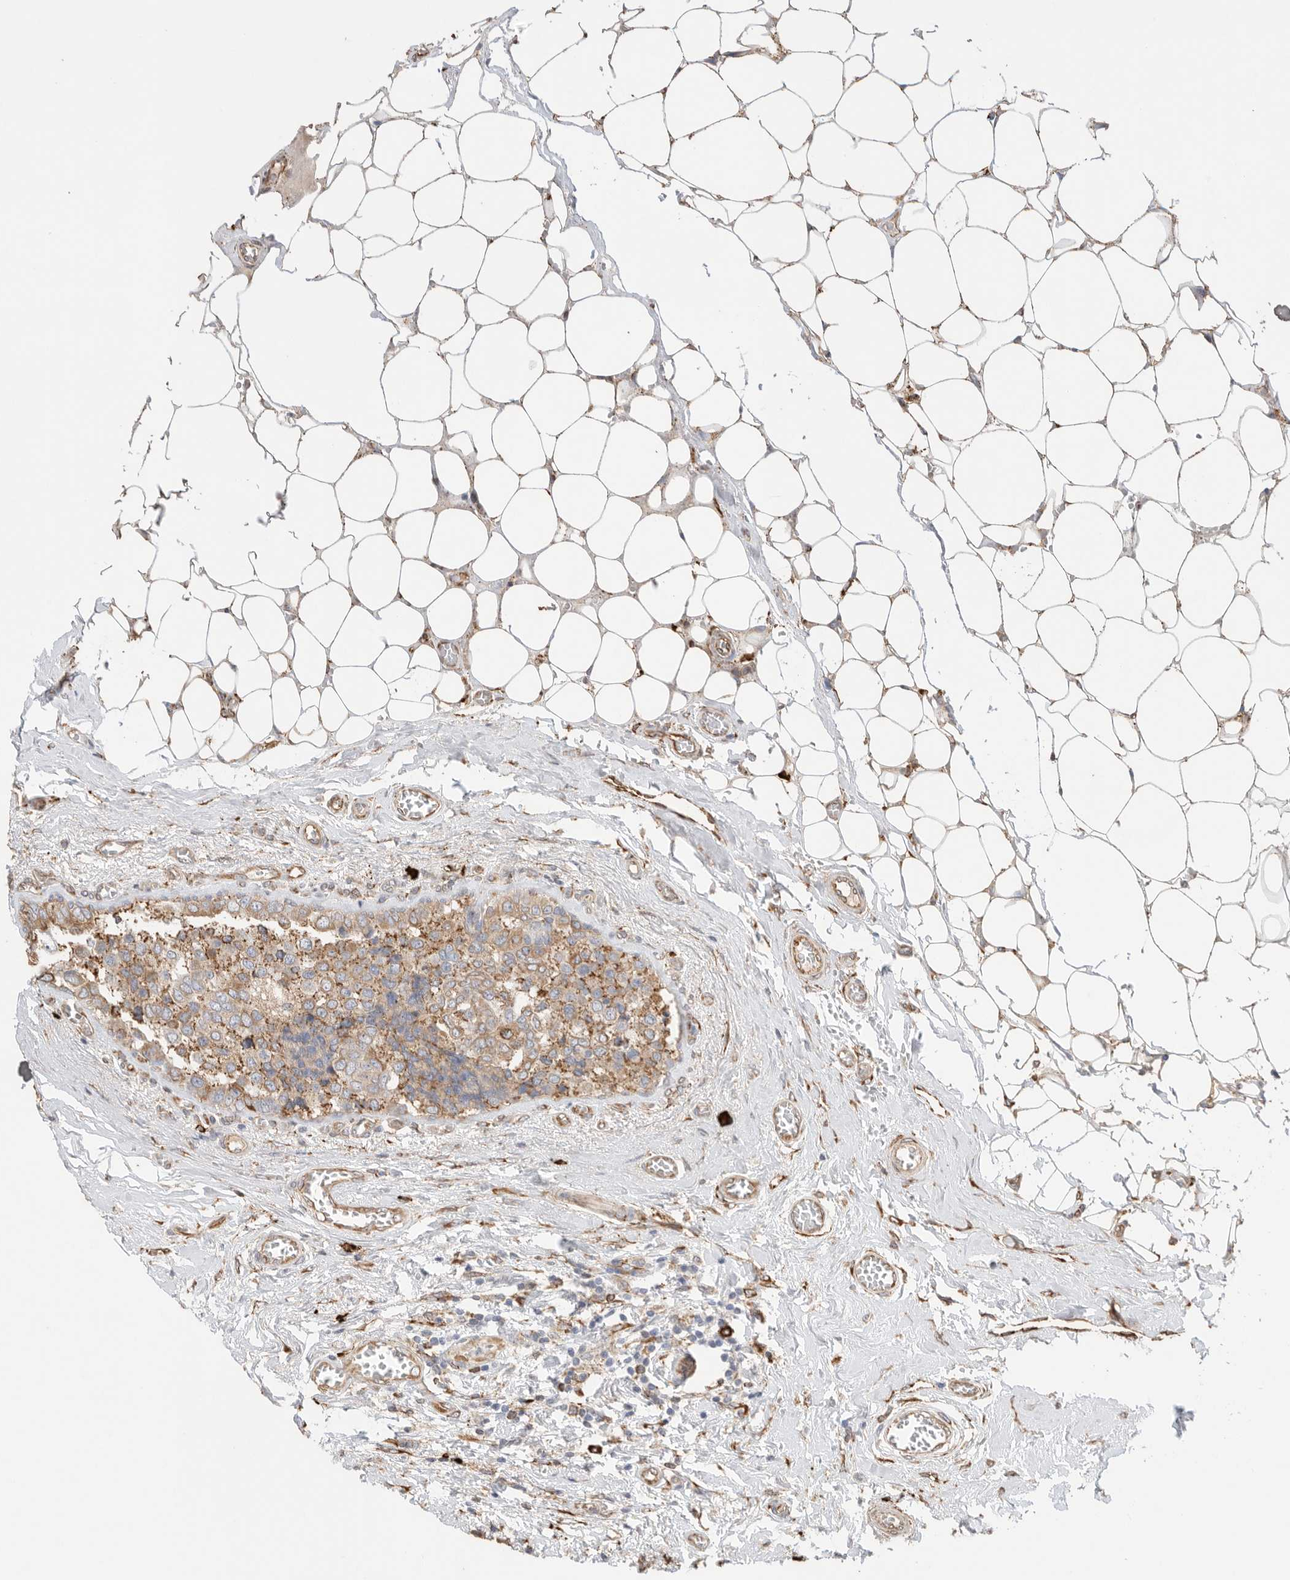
{"staining": {"intensity": "moderate", "quantity": ">75%", "location": "cytoplasmic/membranous"}, "tissue": "breast cancer", "cell_type": "Tumor cells", "image_type": "cancer", "snomed": [{"axis": "morphology", "description": "Normal tissue, NOS"}, {"axis": "morphology", "description": "Duct carcinoma"}, {"axis": "topography", "description": "Breast"}], "caption": "Moderate cytoplasmic/membranous expression is appreciated in approximately >75% of tumor cells in breast cancer. (DAB (3,3'-diaminobenzidine) = brown stain, brightfield microscopy at high magnification).", "gene": "BLOC1S5", "patient": {"sex": "female", "age": 43}}